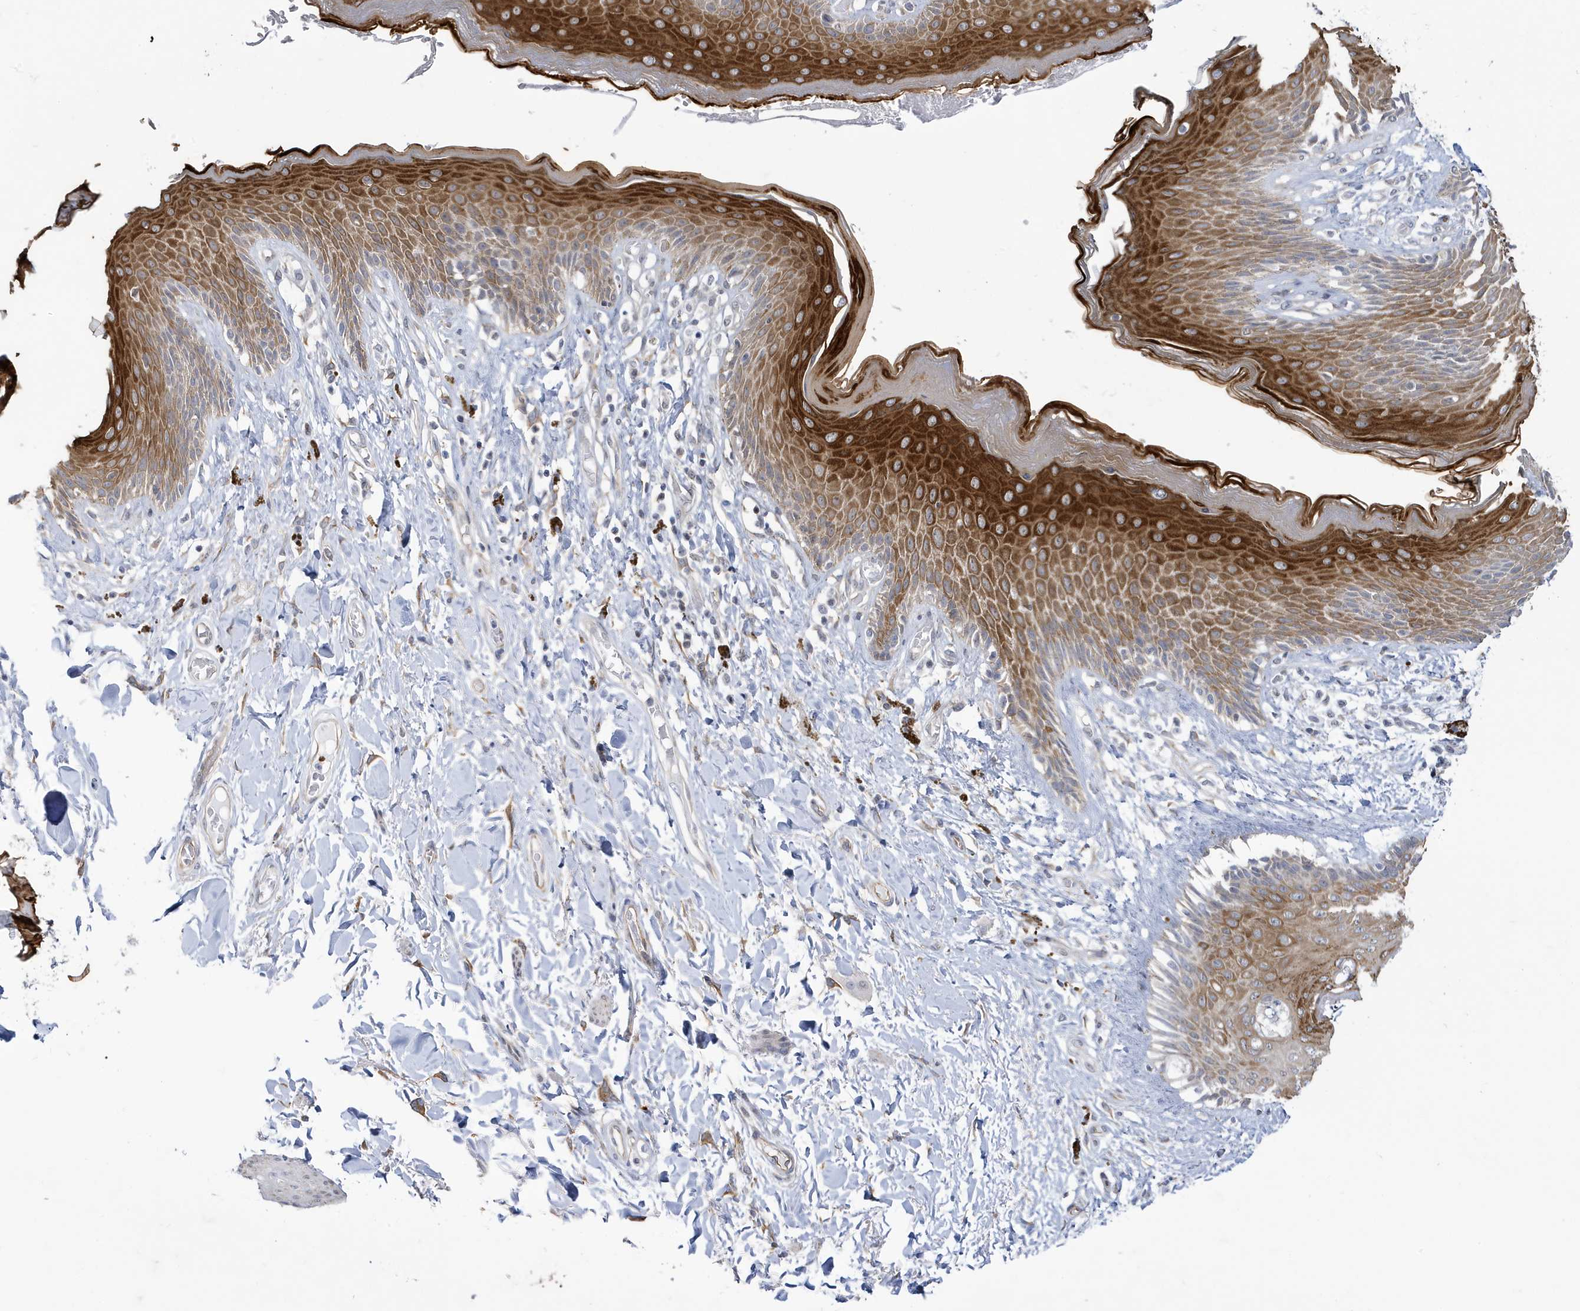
{"staining": {"intensity": "strong", "quantity": ">75%", "location": "cytoplasmic/membranous"}, "tissue": "skin", "cell_type": "Epidermal cells", "image_type": "normal", "snomed": [{"axis": "morphology", "description": "Normal tissue, NOS"}, {"axis": "topography", "description": "Anal"}], "caption": "Immunohistochemistry micrograph of benign skin stained for a protein (brown), which demonstrates high levels of strong cytoplasmic/membranous expression in approximately >75% of epidermal cells.", "gene": "ZNF654", "patient": {"sex": "female", "age": 78}}